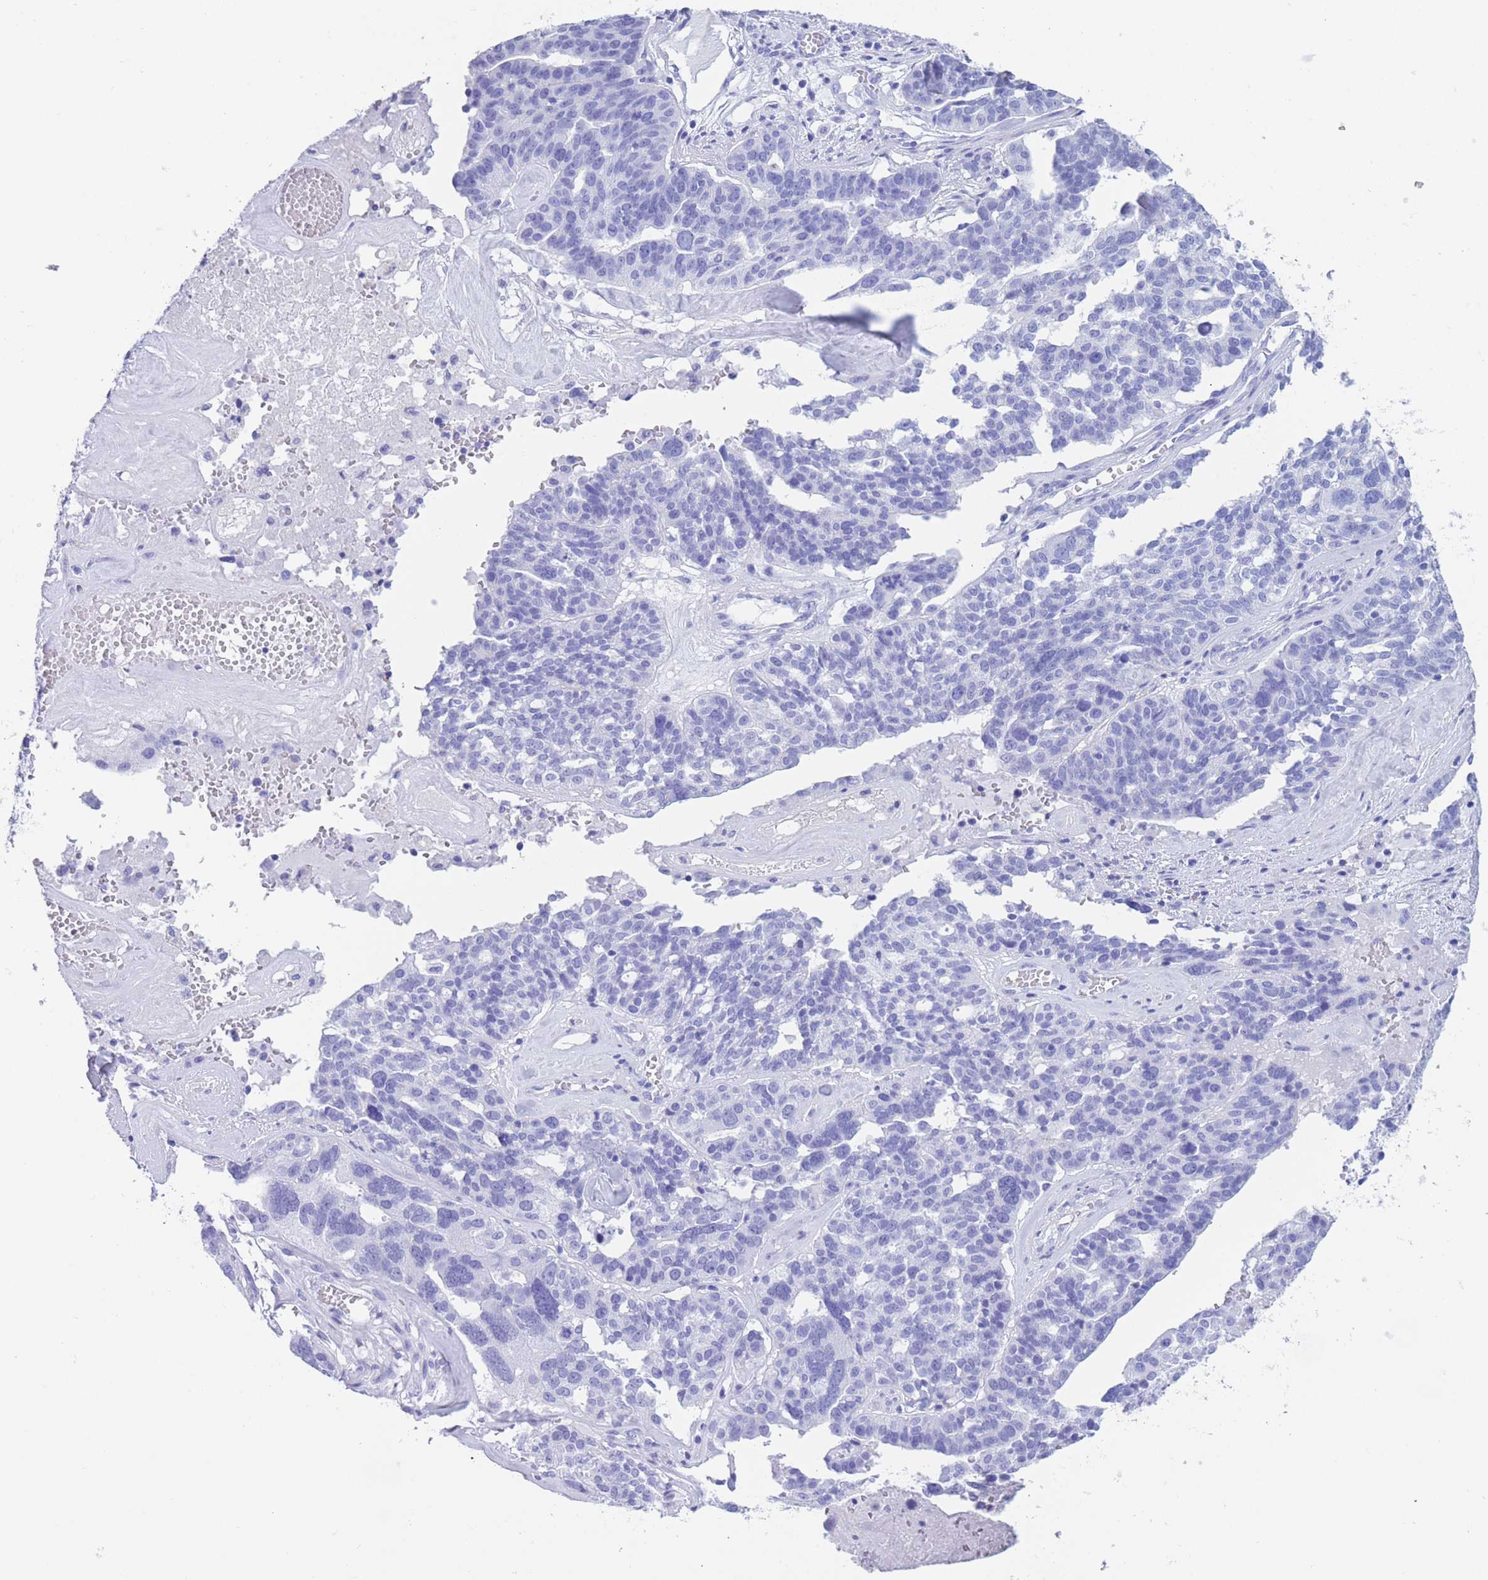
{"staining": {"intensity": "negative", "quantity": "none", "location": "none"}, "tissue": "ovarian cancer", "cell_type": "Tumor cells", "image_type": "cancer", "snomed": [{"axis": "morphology", "description": "Cystadenocarcinoma, serous, NOS"}, {"axis": "topography", "description": "Ovary"}], "caption": "The micrograph exhibits no significant expression in tumor cells of ovarian cancer (serous cystadenocarcinoma).", "gene": "SLCO1B3", "patient": {"sex": "female", "age": 59}}